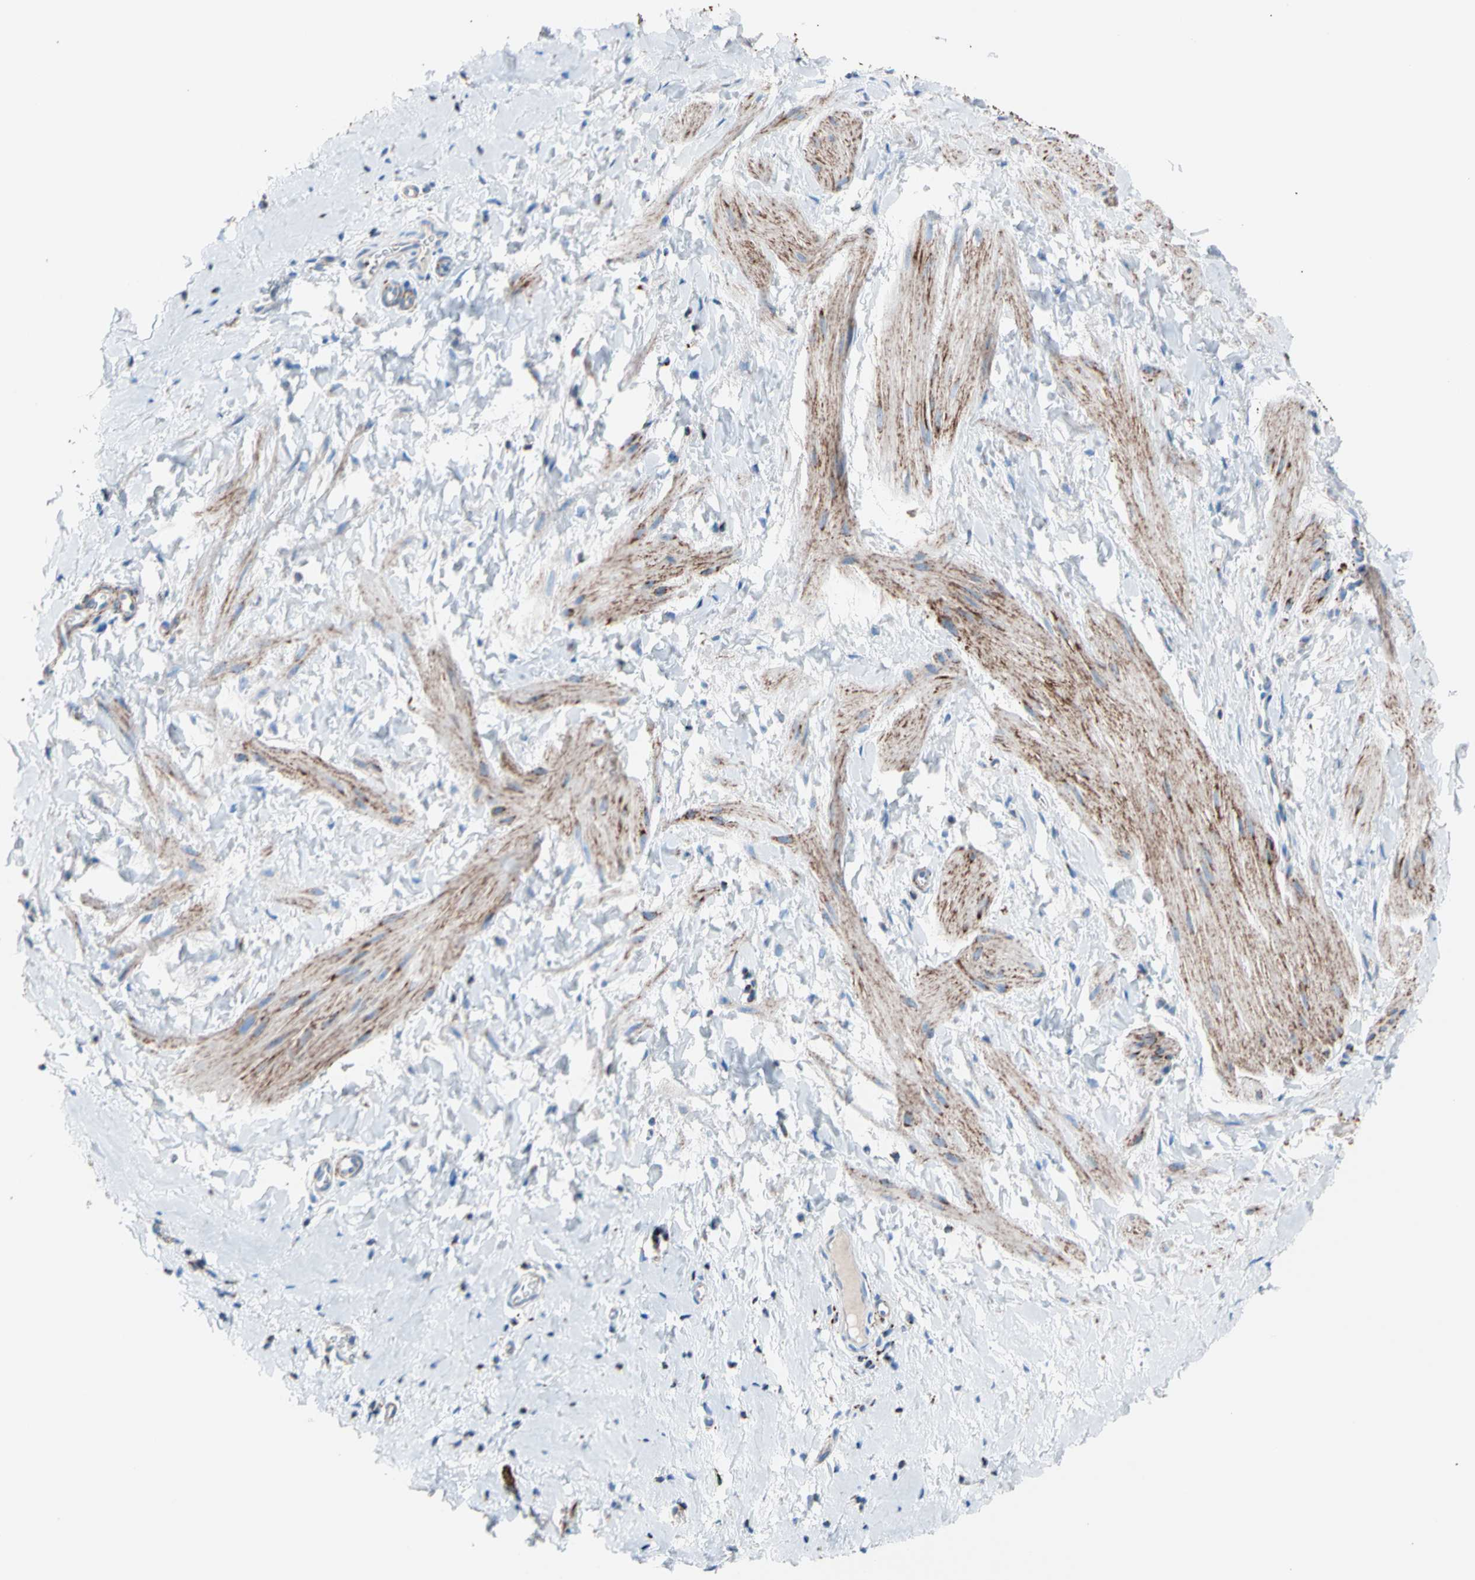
{"staining": {"intensity": "moderate", "quantity": ">75%", "location": "cytoplasmic/membranous"}, "tissue": "smooth muscle", "cell_type": "Smooth muscle cells", "image_type": "normal", "snomed": [{"axis": "morphology", "description": "Normal tissue, NOS"}, {"axis": "topography", "description": "Smooth muscle"}], "caption": "Smooth muscle stained with IHC reveals moderate cytoplasmic/membranous positivity in approximately >75% of smooth muscle cells.", "gene": "HK1", "patient": {"sex": "male", "age": 16}}